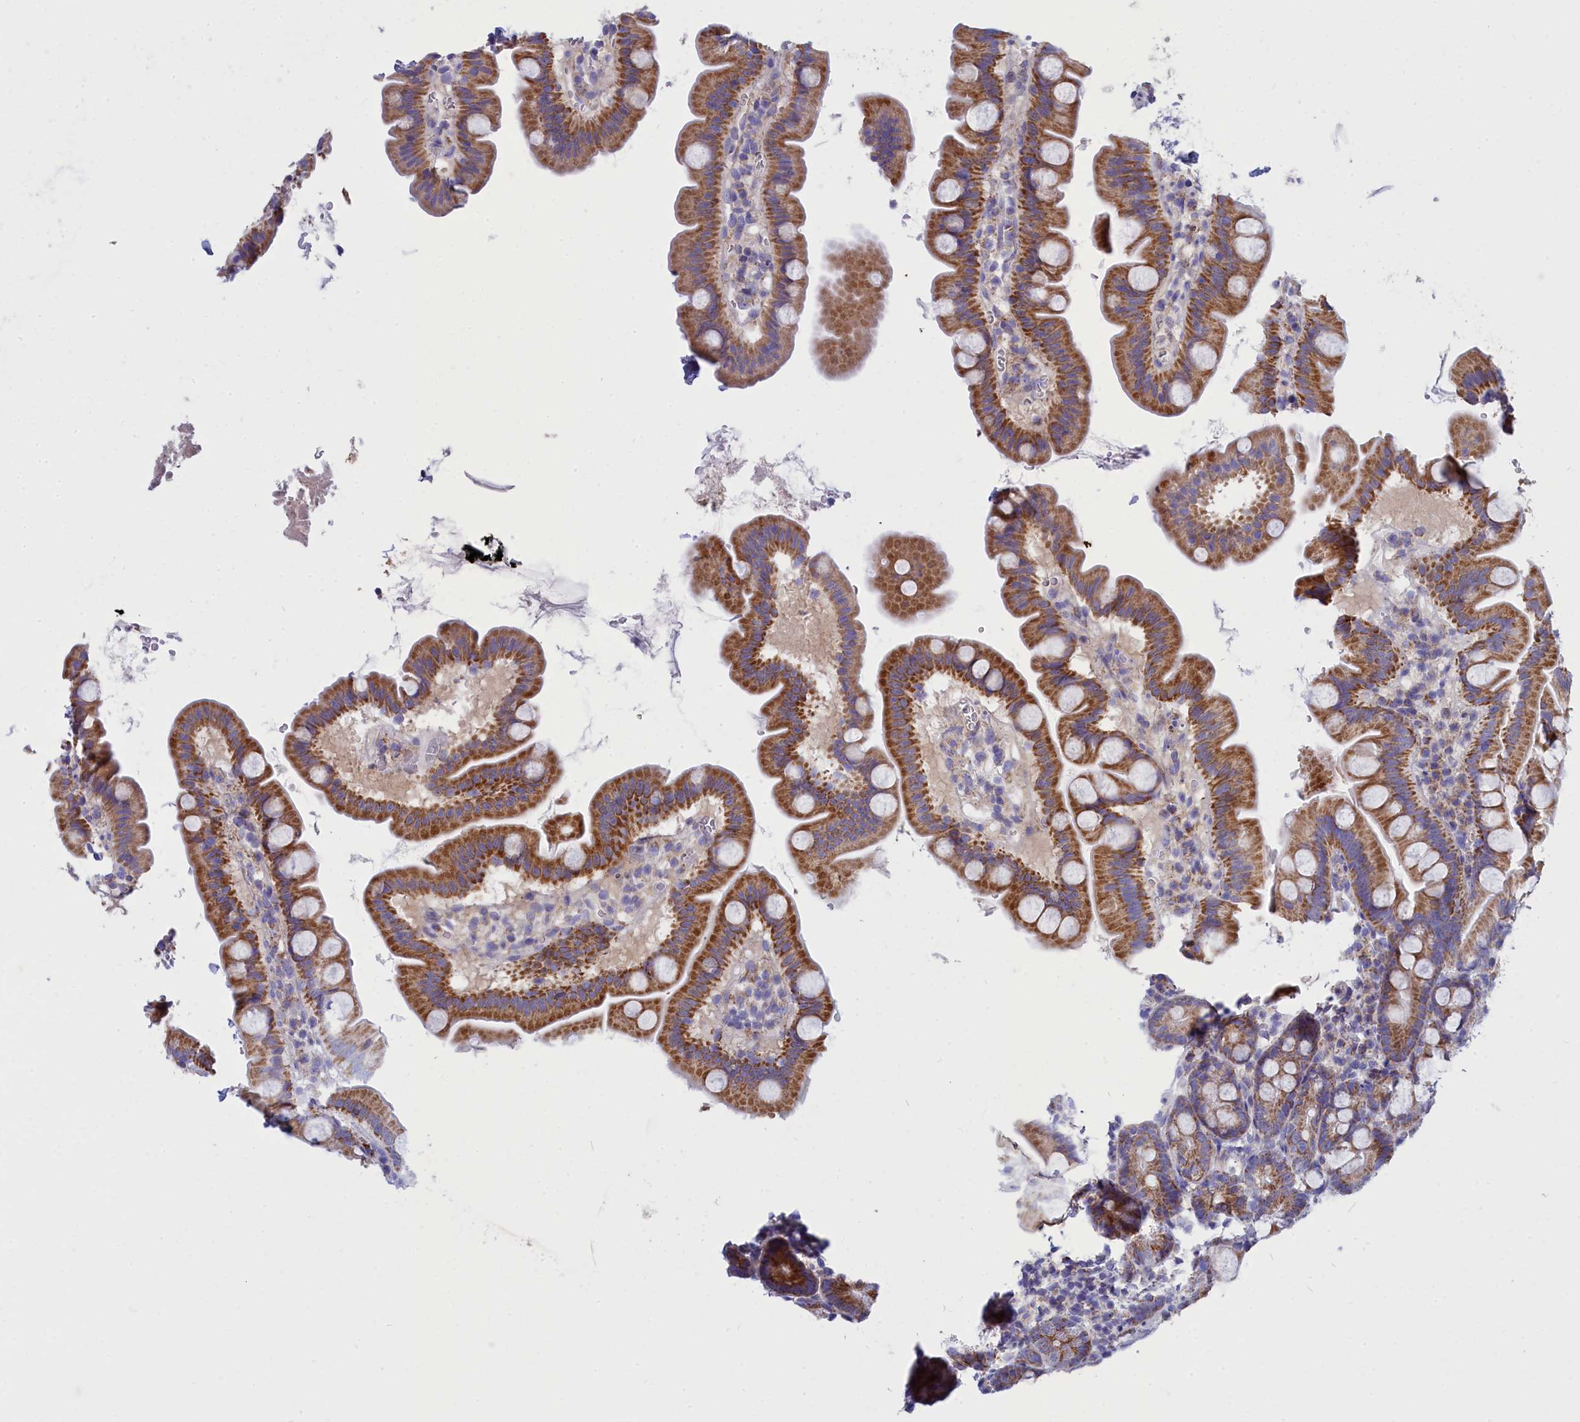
{"staining": {"intensity": "moderate", "quantity": ">75%", "location": "cytoplasmic/membranous"}, "tissue": "small intestine", "cell_type": "Glandular cells", "image_type": "normal", "snomed": [{"axis": "morphology", "description": "Normal tissue, NOS"}, {"axis": "topography", "description": "Small intestine"}], "caption": "Immunohistochemistry histopathology image of normal small intestine stained for a protein (brown), which demonstrates medium levels of moderate cytoplasmic/membranous expression in approximately >75% of glandular cells.", "gene": "CCRL2", "patient": {"sex": "female", "age": 68}}